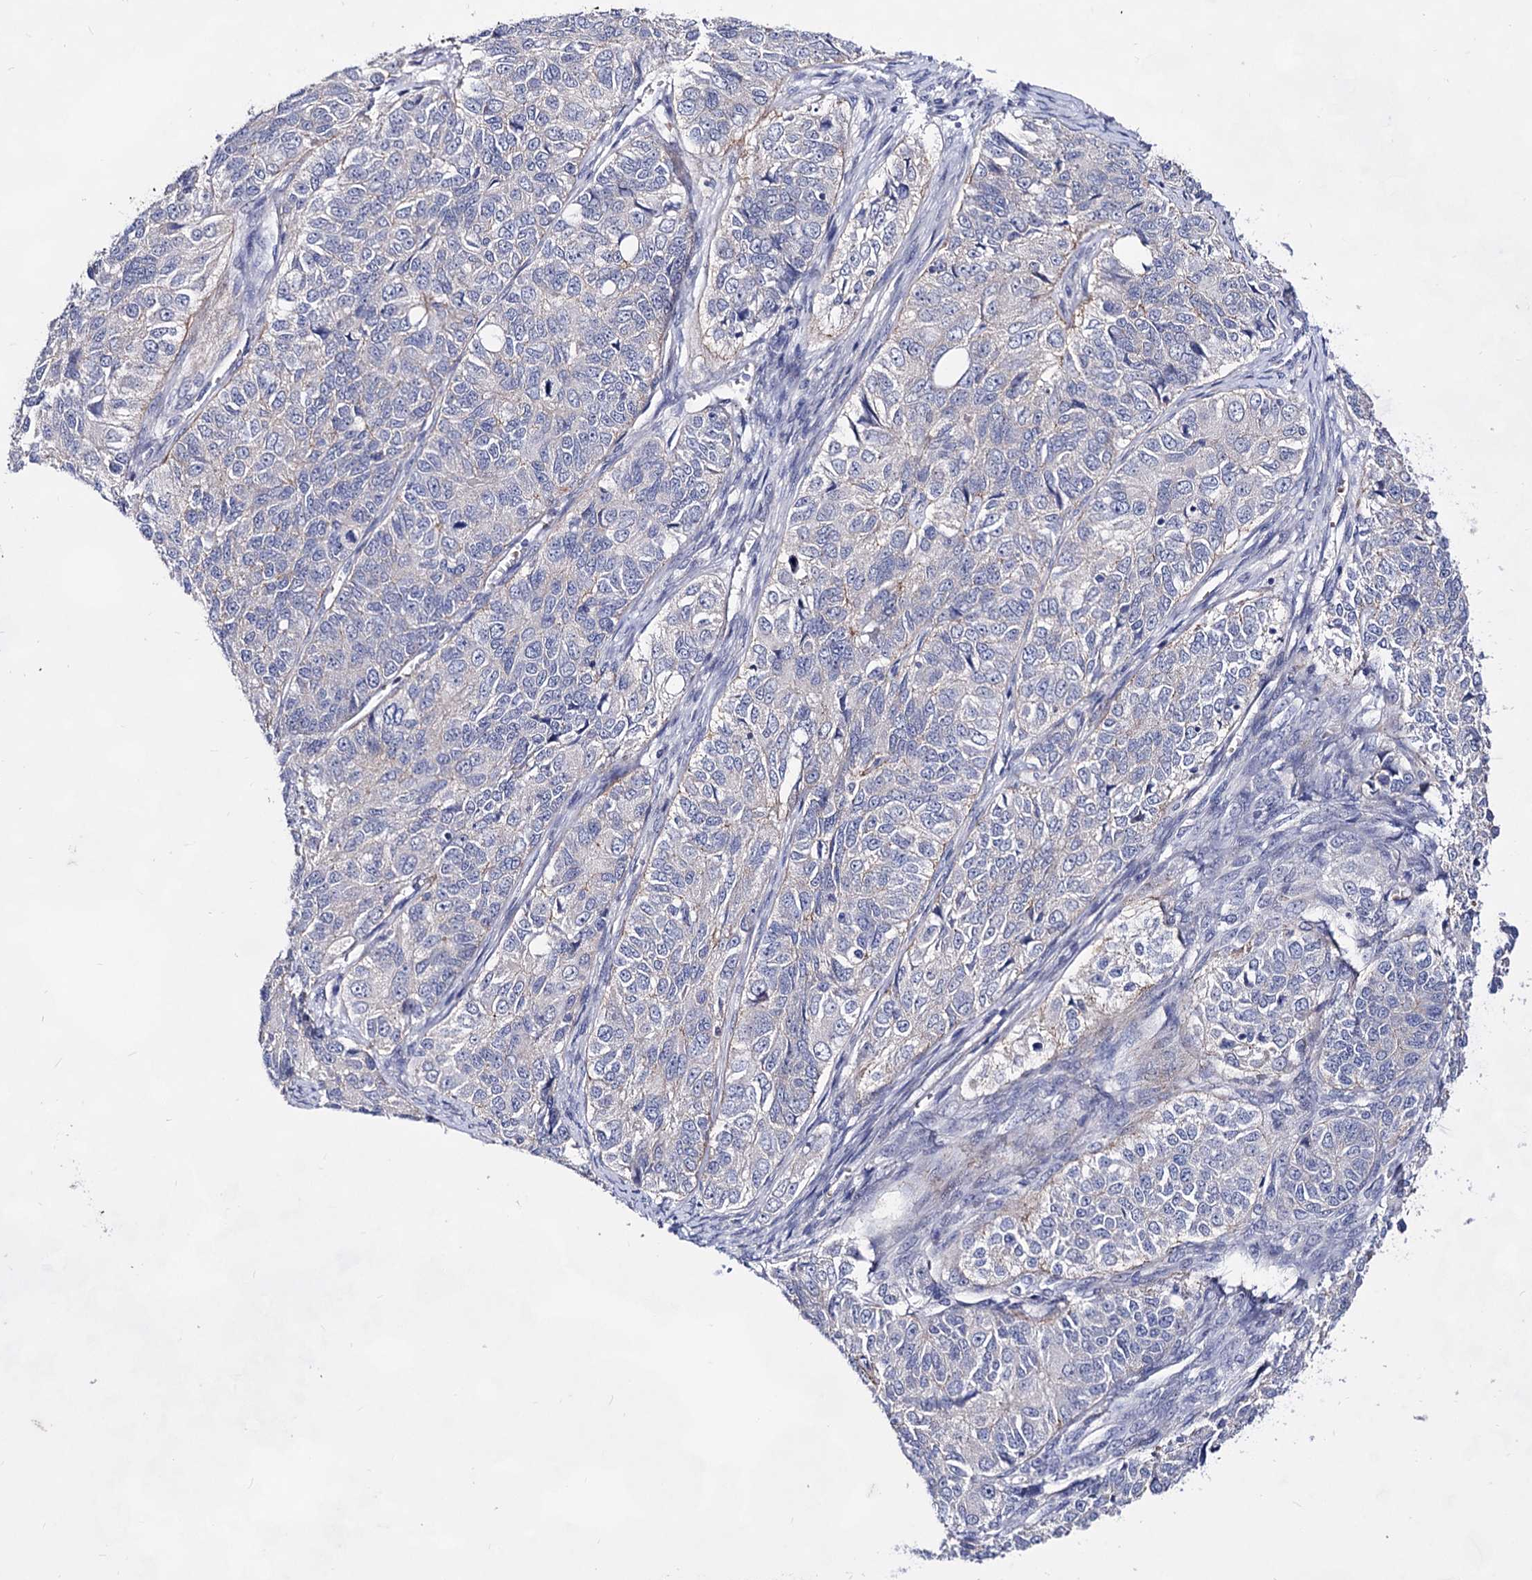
{"staining": {"intensity": "negative", "quantity": "none", "location": "none"}, "tissue": "ovarian cancer", "cell_type": "Tumor cells", "image_type": "cancer", "snomed": [{"axis": "morphology", "description": "Carcinoma, endometroid"}, {"axis": "topography", "description": "Ovary"}], "caption": "Tumor cells show no significant protein staining in ovarian cancer (endometroid carcinoma).", "gene": "PLIN1", "patient": {"sex": "female", "age": 51}}